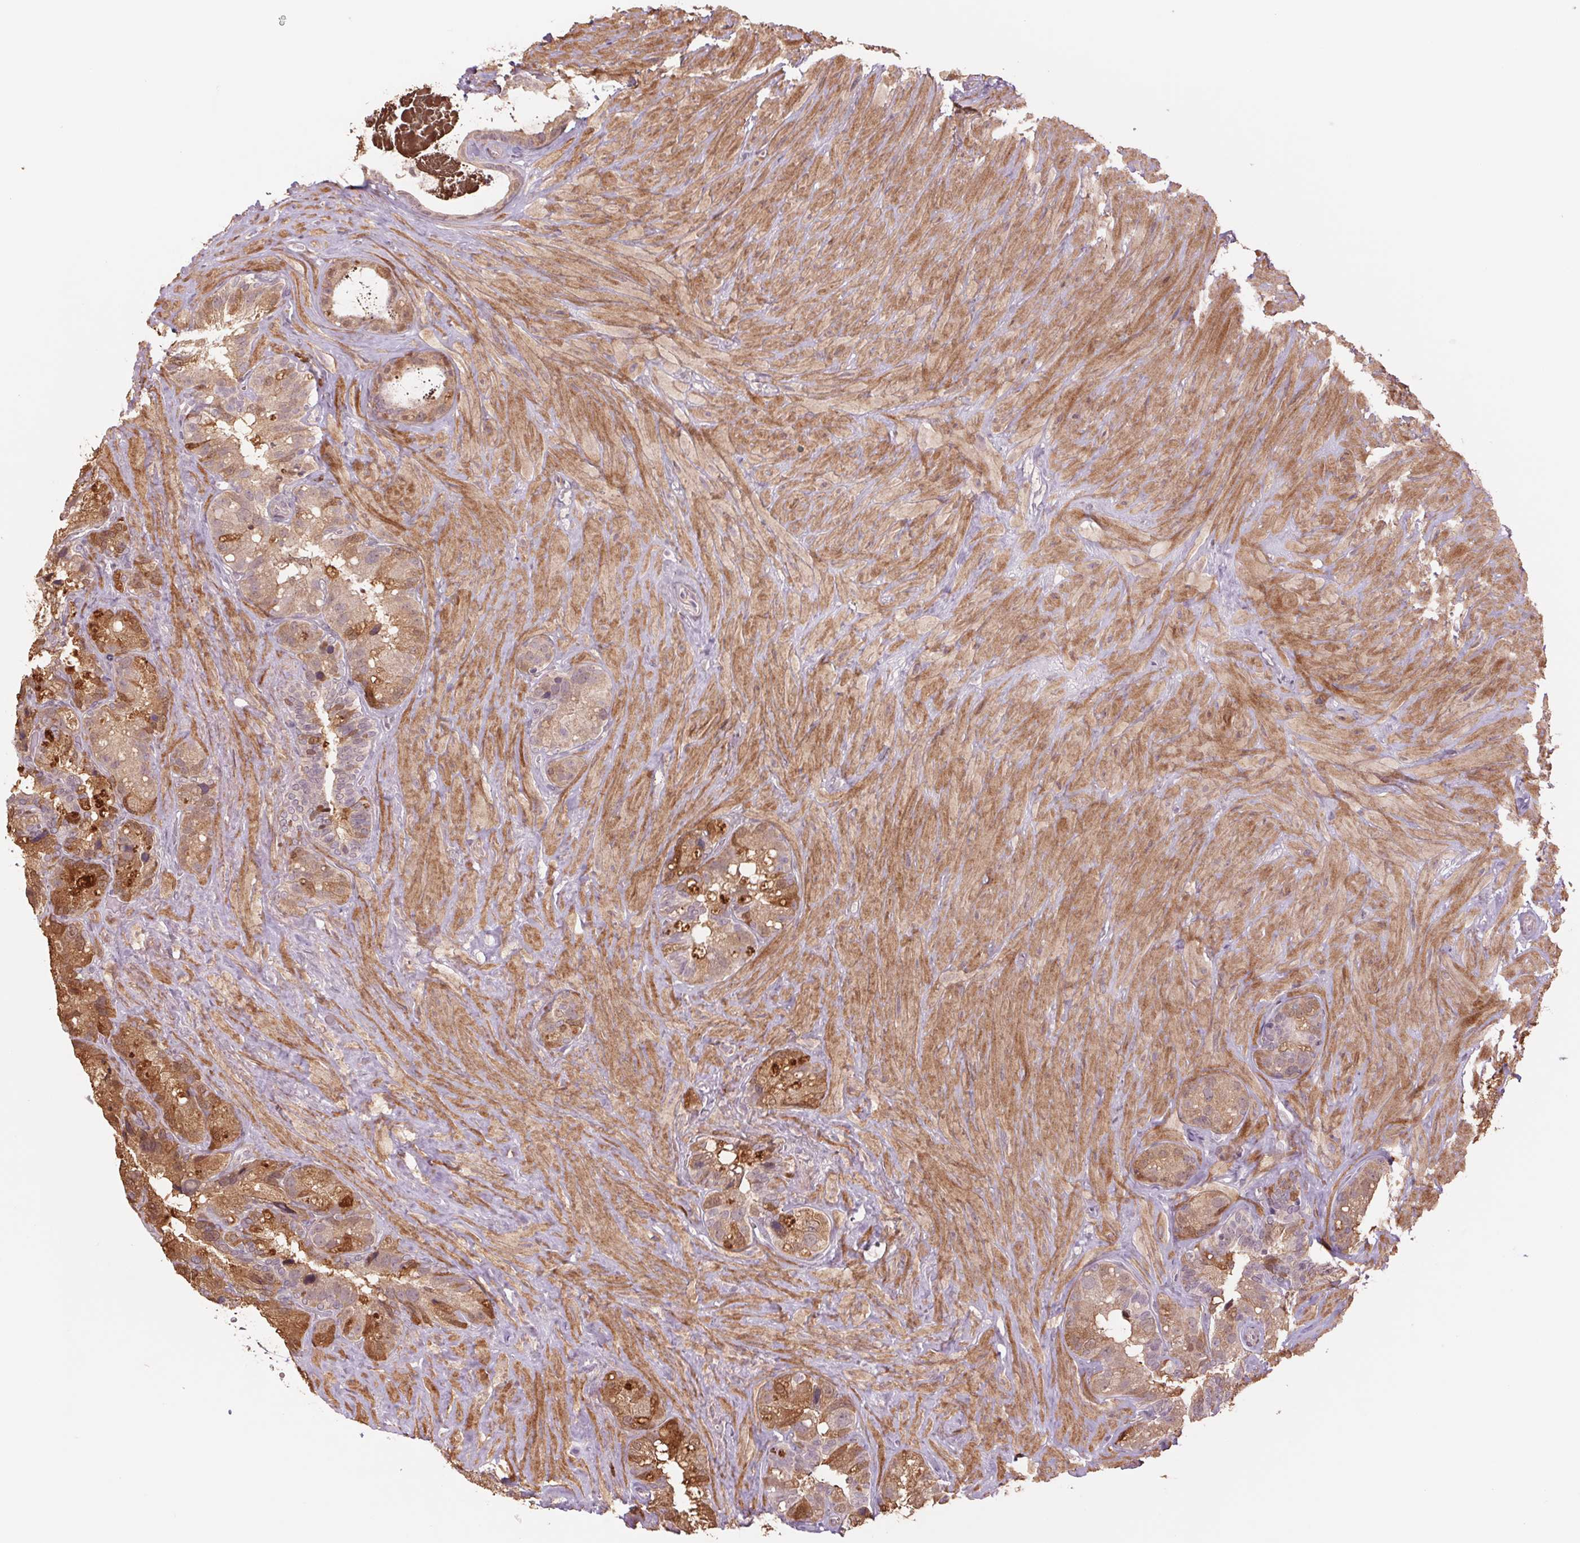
{"staining": {"intensity": "strong", "quantity": ">75%", "location": "cytoplasmic/membranous"}, "tissue": "seminal vesicle", "cell_type": "Glandular cells", "image_type": "normal", "snomed": [{"axis": "morphology", "description": "Normal tissue, NOS"}, {"axis": "topography", "description": "Seminal veicle"}], "caption": "Protein staining demonstrates strong cytoplasmic/membranous staining in approximately >75% of glandular cells in normal seminal vesicle.", "gene": "PPIAL4A", "patient": {"sex": "male", "age": 60}}